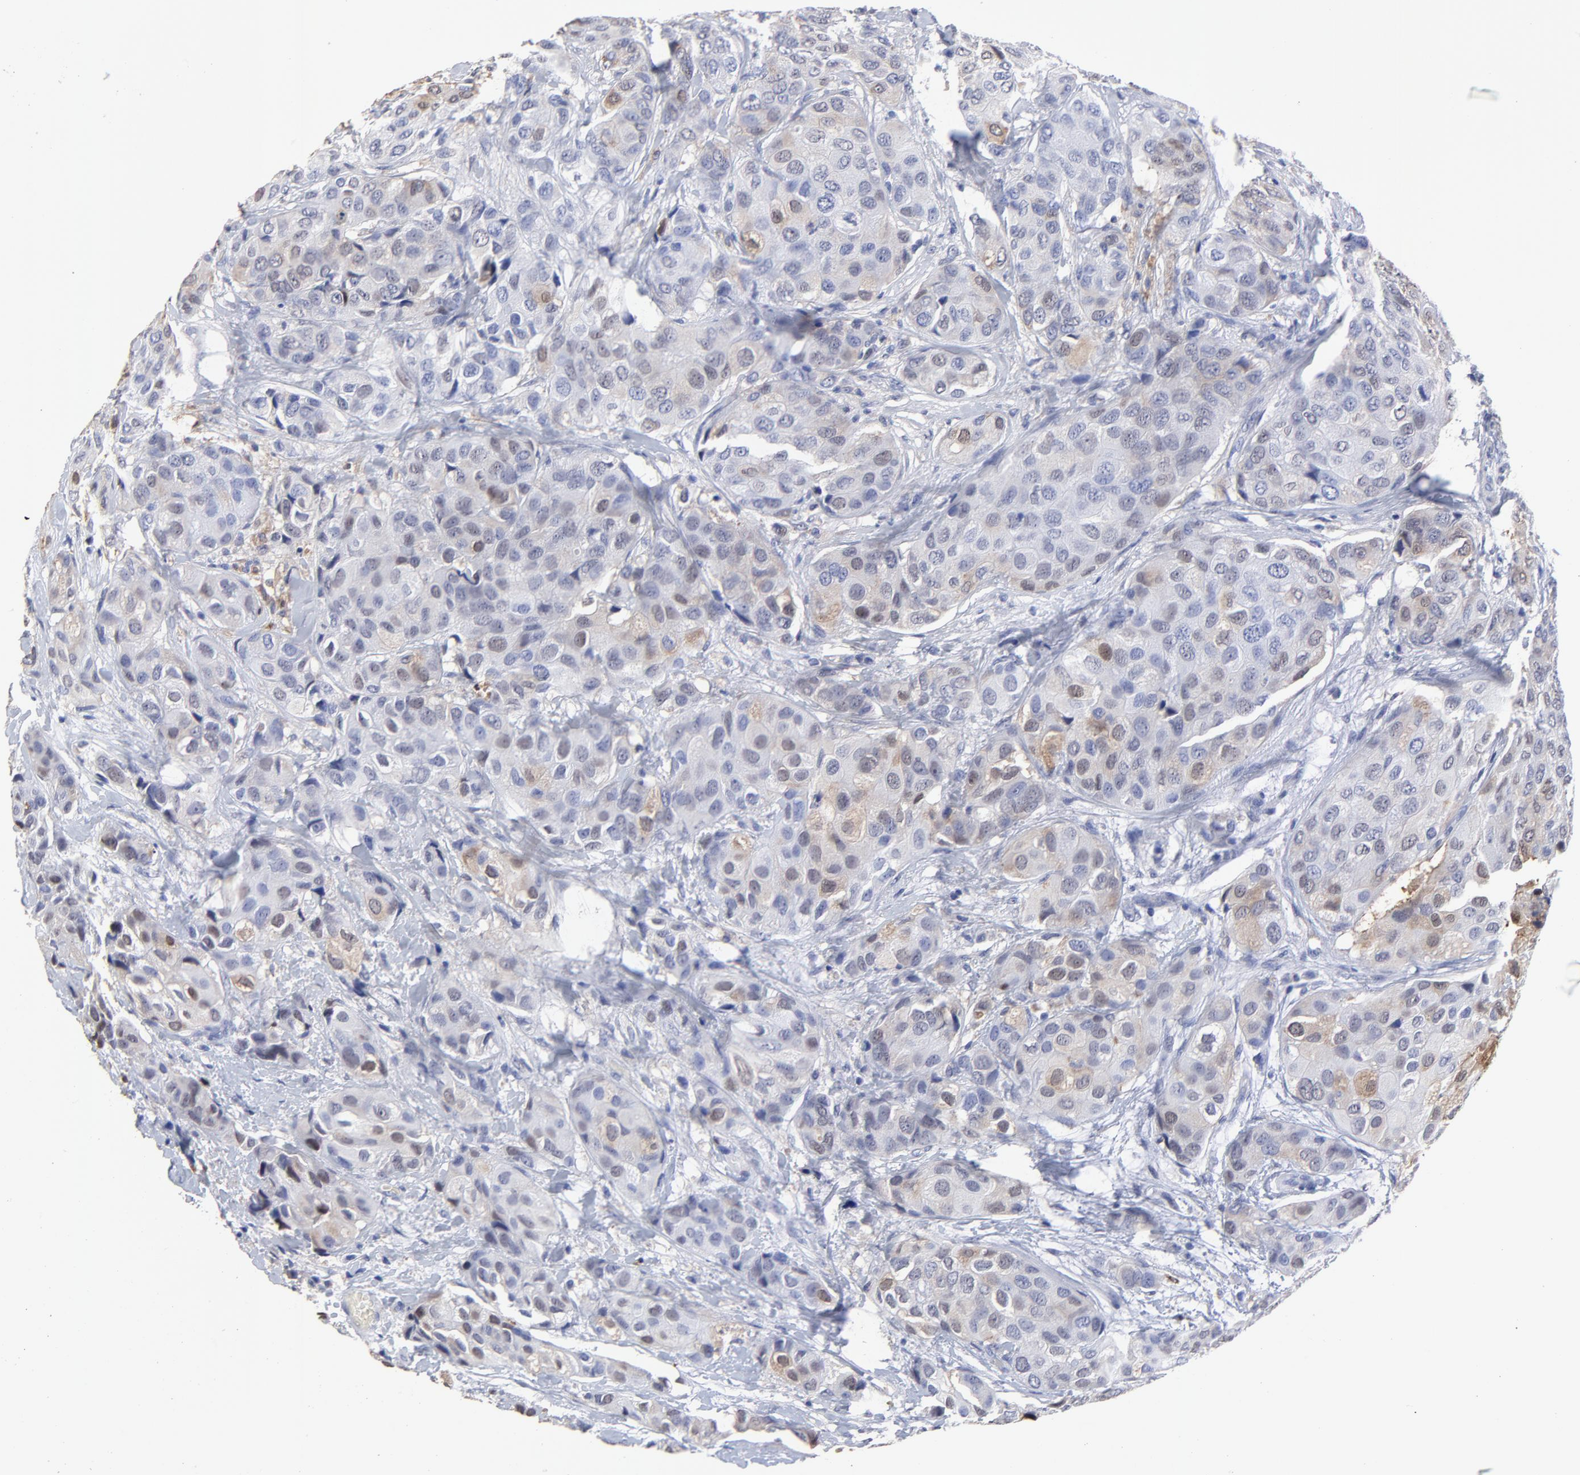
{"staining": {"intensity": "weak", "quantity": "<25%", "location": "cytoplasmic/membranous,nuclear"}, "tissue": "breast cancer", "cell_type": "Tumor cells", "image_type": "cancer", "snomed": [{"axis": "morphology", "description": "Duct carcinoma"}, {"axis": "topography", "description": "Breast"}], "caption": "A histopathology image of breast cancer (invasive ductal carcinoma) stained for a protein demonstrates no brown staining in tumor cells.", "gene": "SMARCA1", "patient": {"sex": "female", "age": 68}}